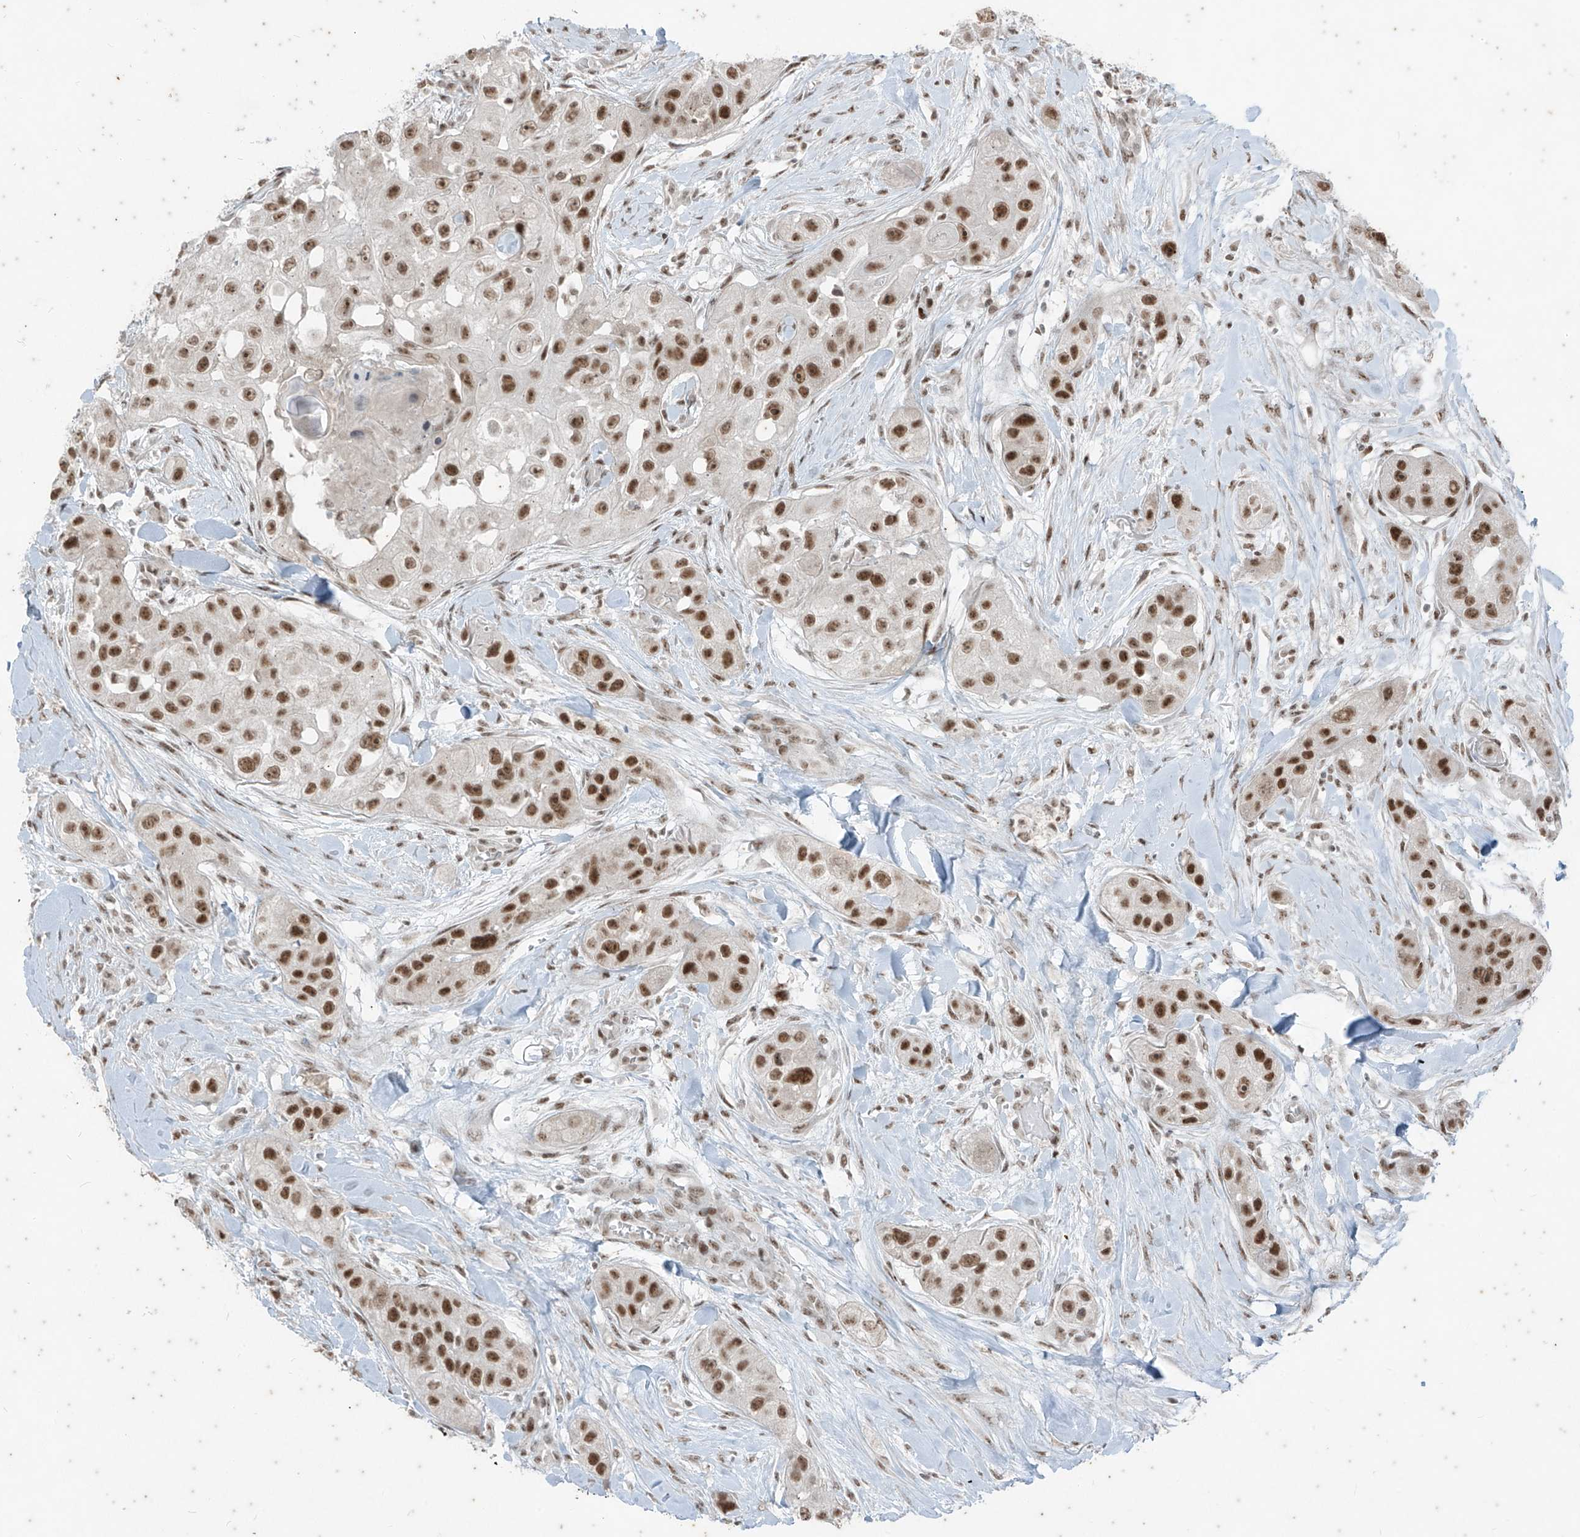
{"staining": {"intensity": "moderate", "quantity": ">75%", "location": "nuclear"}, "tissue": "head and neck cancer", "cell_type": "Tumor cells", "image_type": "cancer", "snomed": [{"axis": "morphology", "description": "Normal tissue, NOS"}, {"axis": "morphology", "description": "Squamous cell carcinoma, NOS"}, {"axis": "topography", "description": "Skeletal muscle"}, {"axis": "topography", "description": "Head-Neck"}], "caption": "This is a histology image of immunohistochemistry (IHC) staining of head and neck squamous cell carcinoma, which shows moderate expression in the nuclear of tumor cells.", "gene": "ZNF354B", "patient": {"sex": "male", "age": 51}}